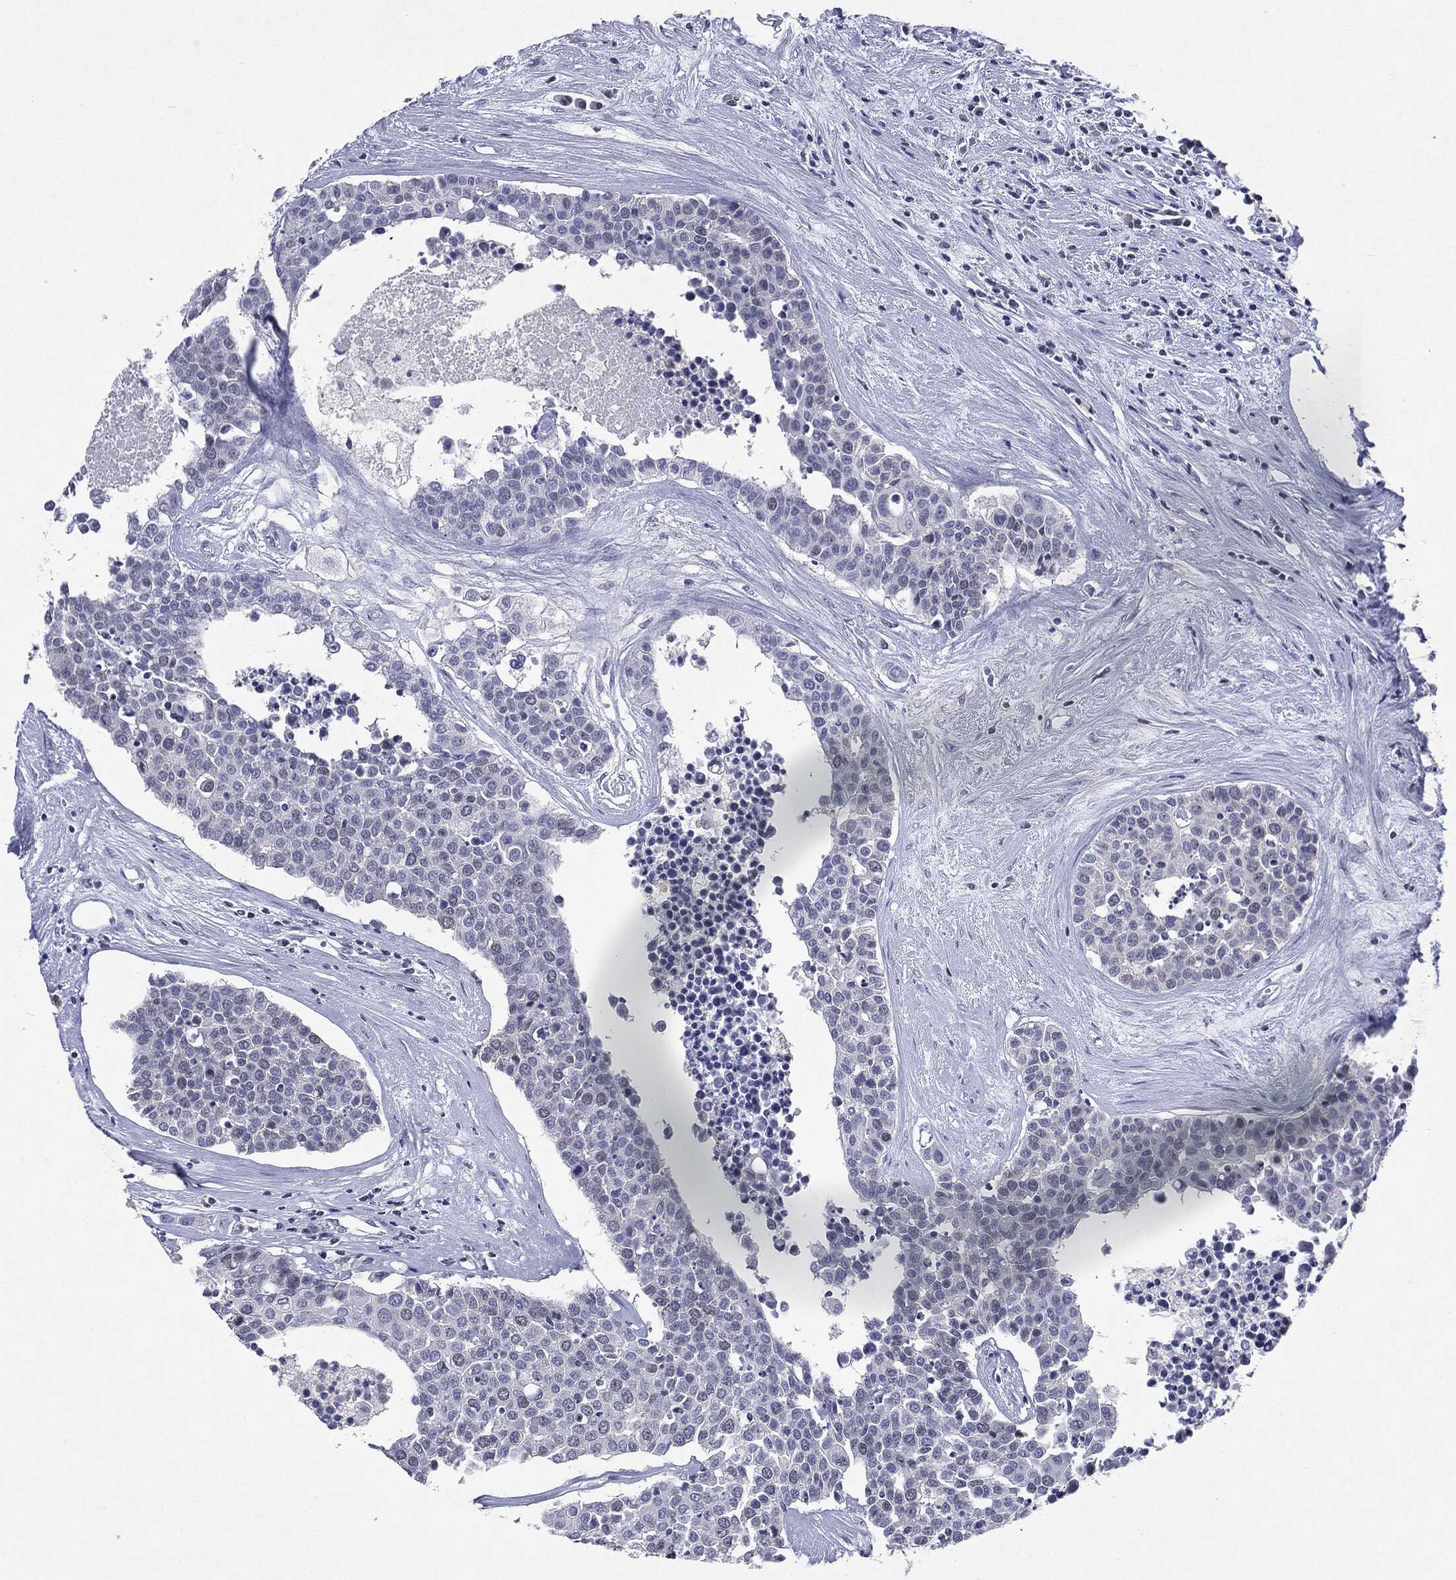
{"staining": {"intensity": "negative", "quantity": "none", "location": "none"}, "tissue": "carcinoid", "cell_type": "Tumor cells", "image_type": "cancer", "snomed": [{"axis": "morphology", "description": "Carcinoid, malignant, NOS"}, {"axis": "topography", "description": "Colon"}], "caption": "Immunohistochemistry (IHC) image of human carcinoid (malignant) stained for a protein (brown), which shows no positivity in tumor cells.", "gene": "KIF2C", "patient": {"sex": "male", "age": 81}}